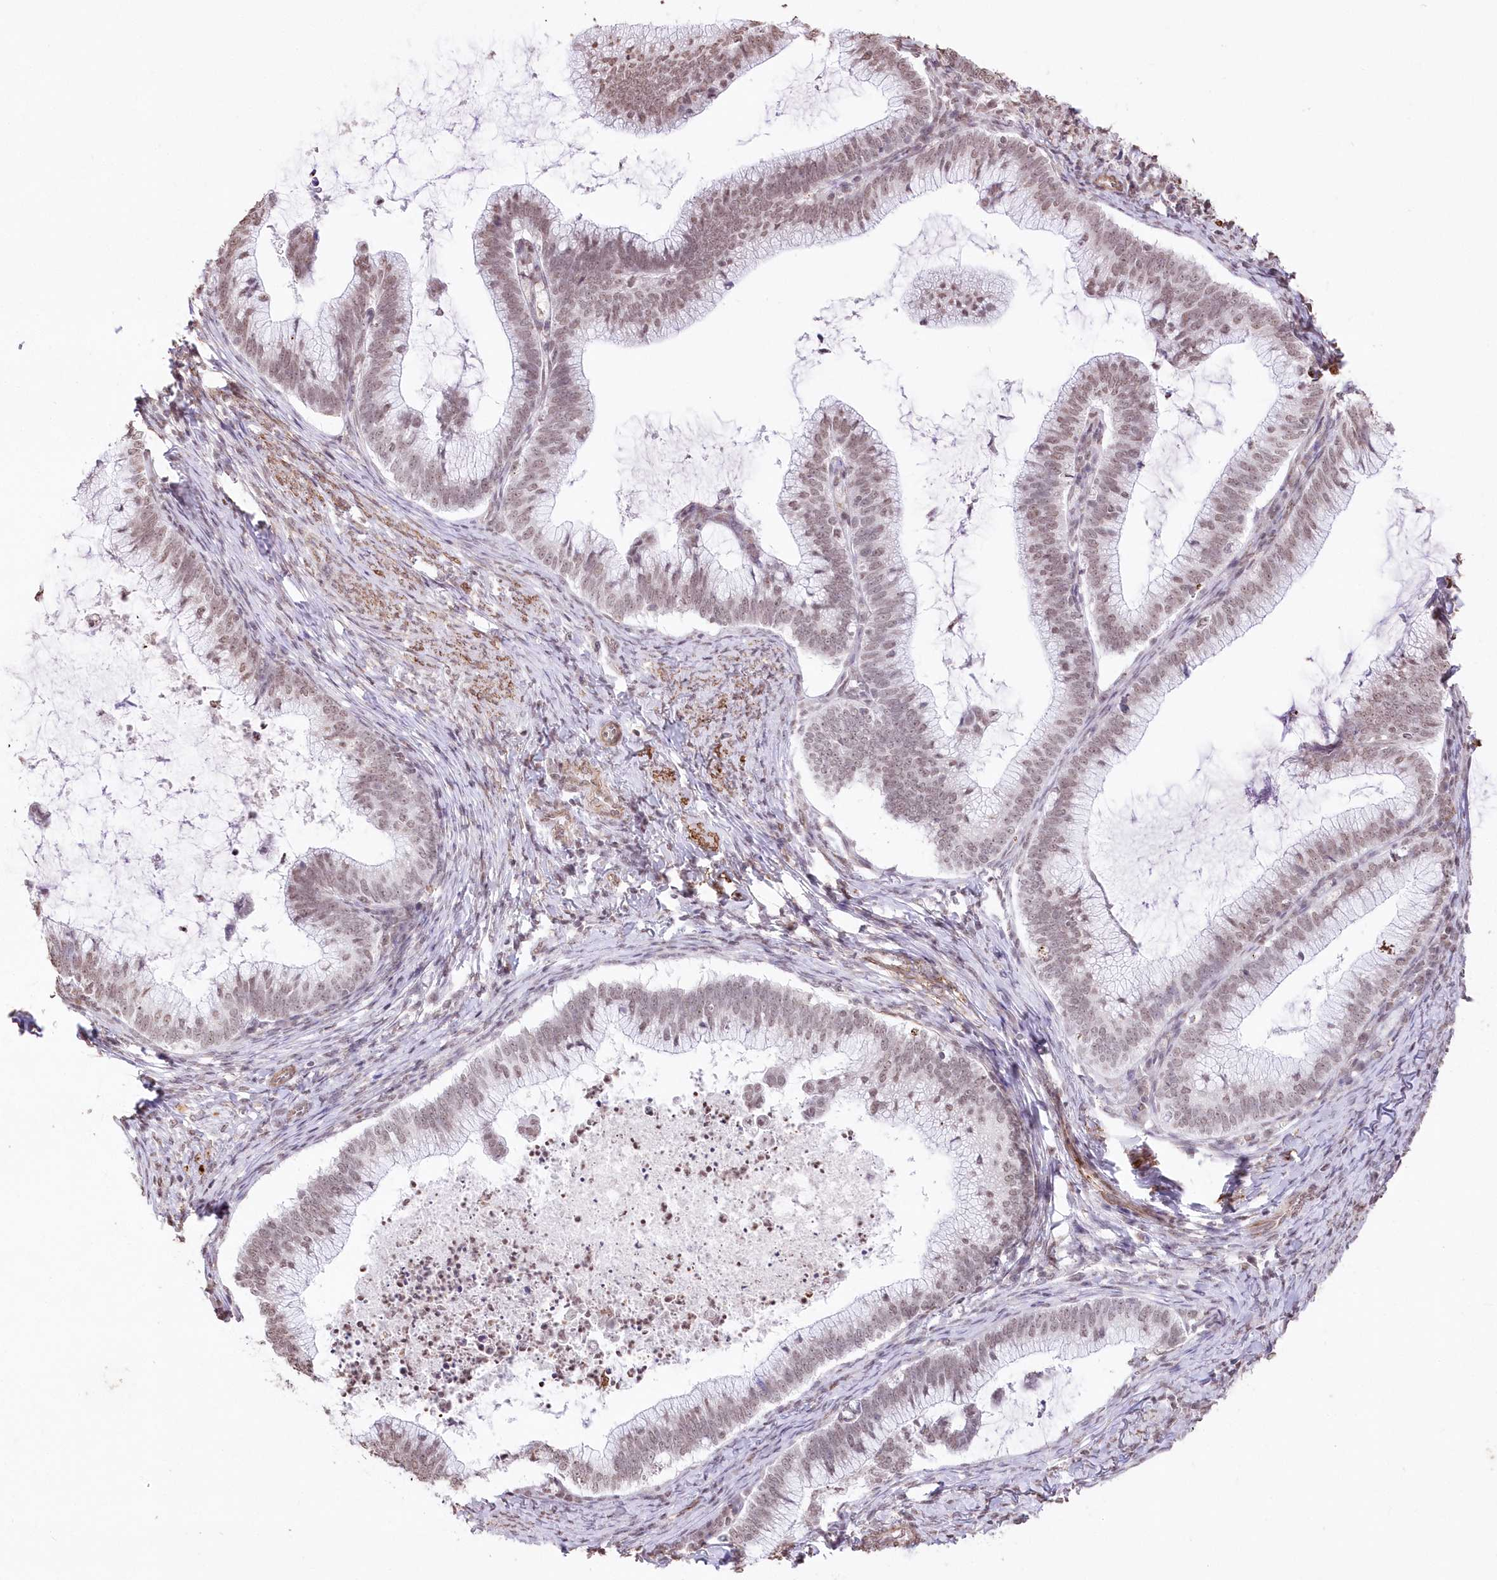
{"staining": {"intensity": "weak", "quantity": "<25%", "location": "nuclear"}, "tissue": "cervical cancer", "cell_type": "Tumor cells", "image_type": "cancer", "snomed": [{"axis": "morphology", "description": "Adenocarcinoma, NOS"}, {"axis": "topography", "description": "Cervix"}], "caption": "Tumor cells show no significant staining in cervical adenocarcinoma.", "gene": "RBM27", "patient": {"sex": "female", "age": 36}}